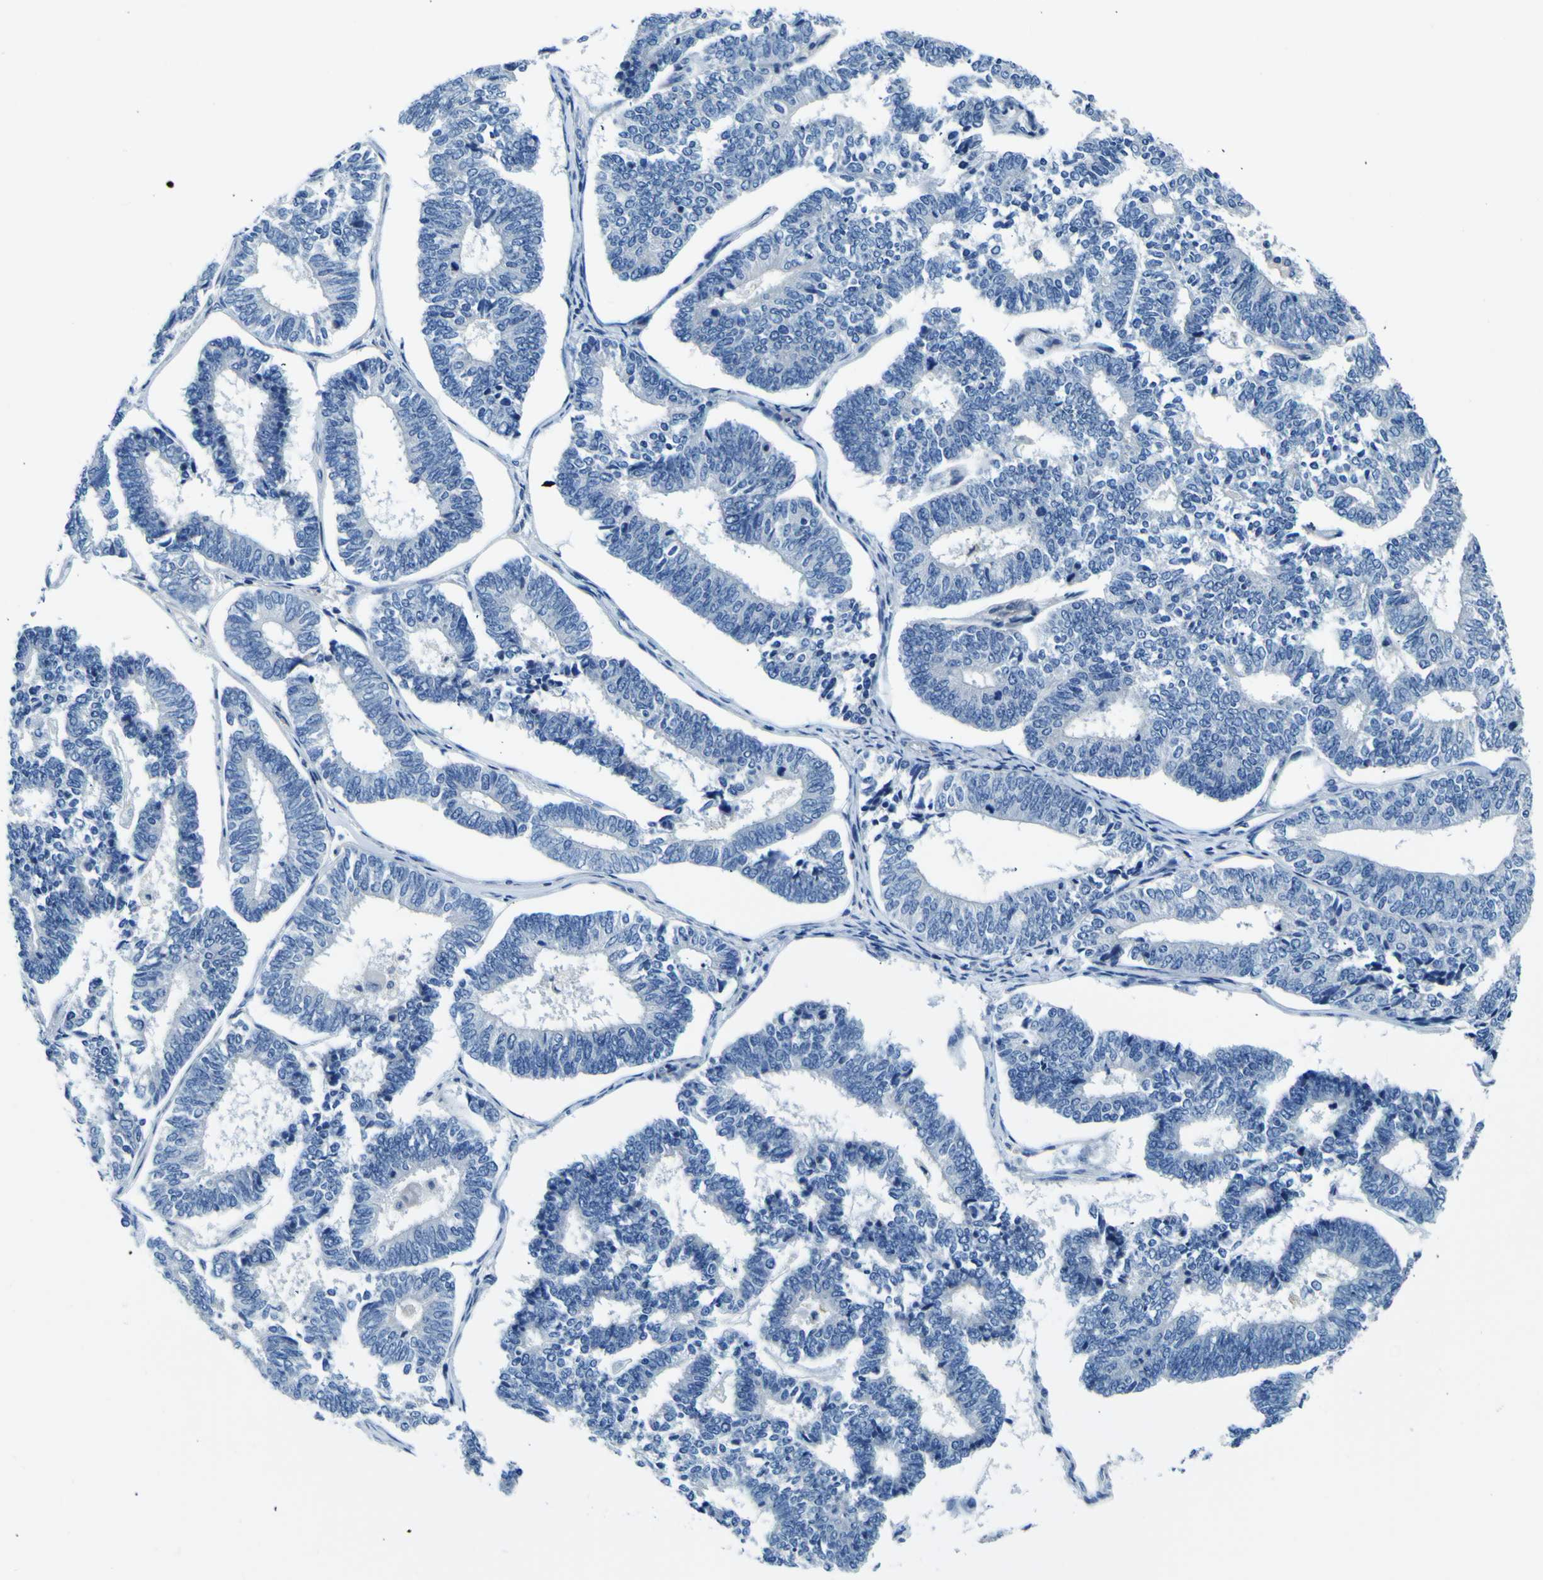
{"staining": {"intensity": "negative", "quantity": "none", "location": "none"}, "tissue": "endometrial cancer", "cell_type": "Tumor cells", "image_type": "cancer", "snomed": [{"axis": "morphology", "description": "Adenocarcinoma, NOS"}, {"axis": "topography", "description": "Endometrium"}], "caption": "Immunohistochemistry histopathology image of neoplastic tissue: endometrial adenocarcinoma stained with DAB (3,3'-diaminobenzidine) shows no significant protein staining in tumor cells. (Brightfield microscopy of DAB (3,3'-diaminobenzidine) IHC at high magnification).", "gene": "ADGRA2", "patient": {"sex": "female", "age": 70}}